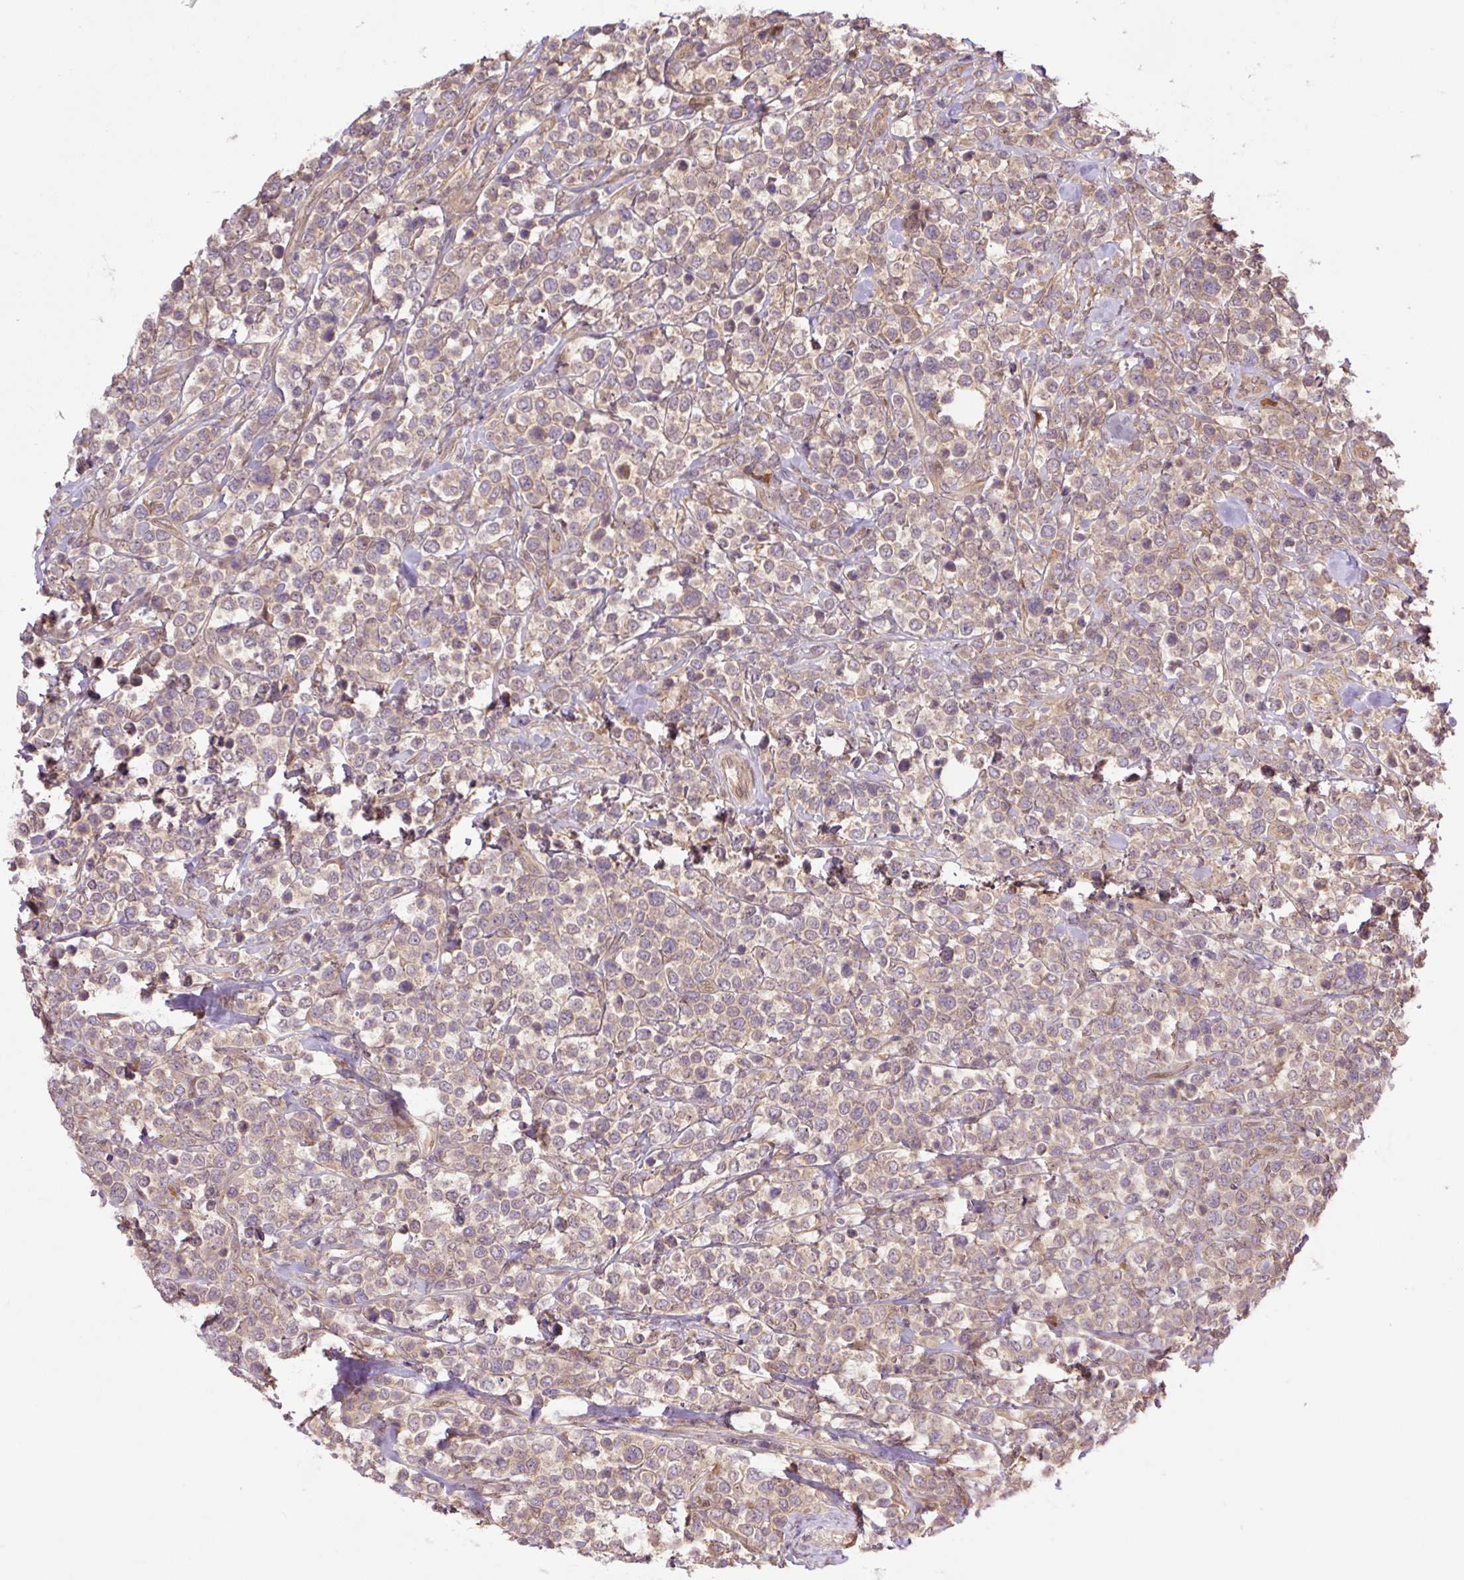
{"staining": {"intensity": "weak", "quantity": "25%-75%", "location": "cytoplasmic/membranous"}, "tissue": "lymphoma", "cell_type": "Tumor cells", "image_type": "cancer", "snomed": [{"axis": "morphology", "description": "Malignant lymphoma, non-Hodgkin's type, Low grade"}, {"axis": "topography", "description": "Lymph node"}], "caption": "Immunohistochemical staining of human lymphoma shows low levels of weak cytoplasmic/membranous positivity in about 25%-75% of tumor cells. Nuclei are stained in blue.", "gene": "TPT1", "patient": {"sex": "male", "age": 60}}